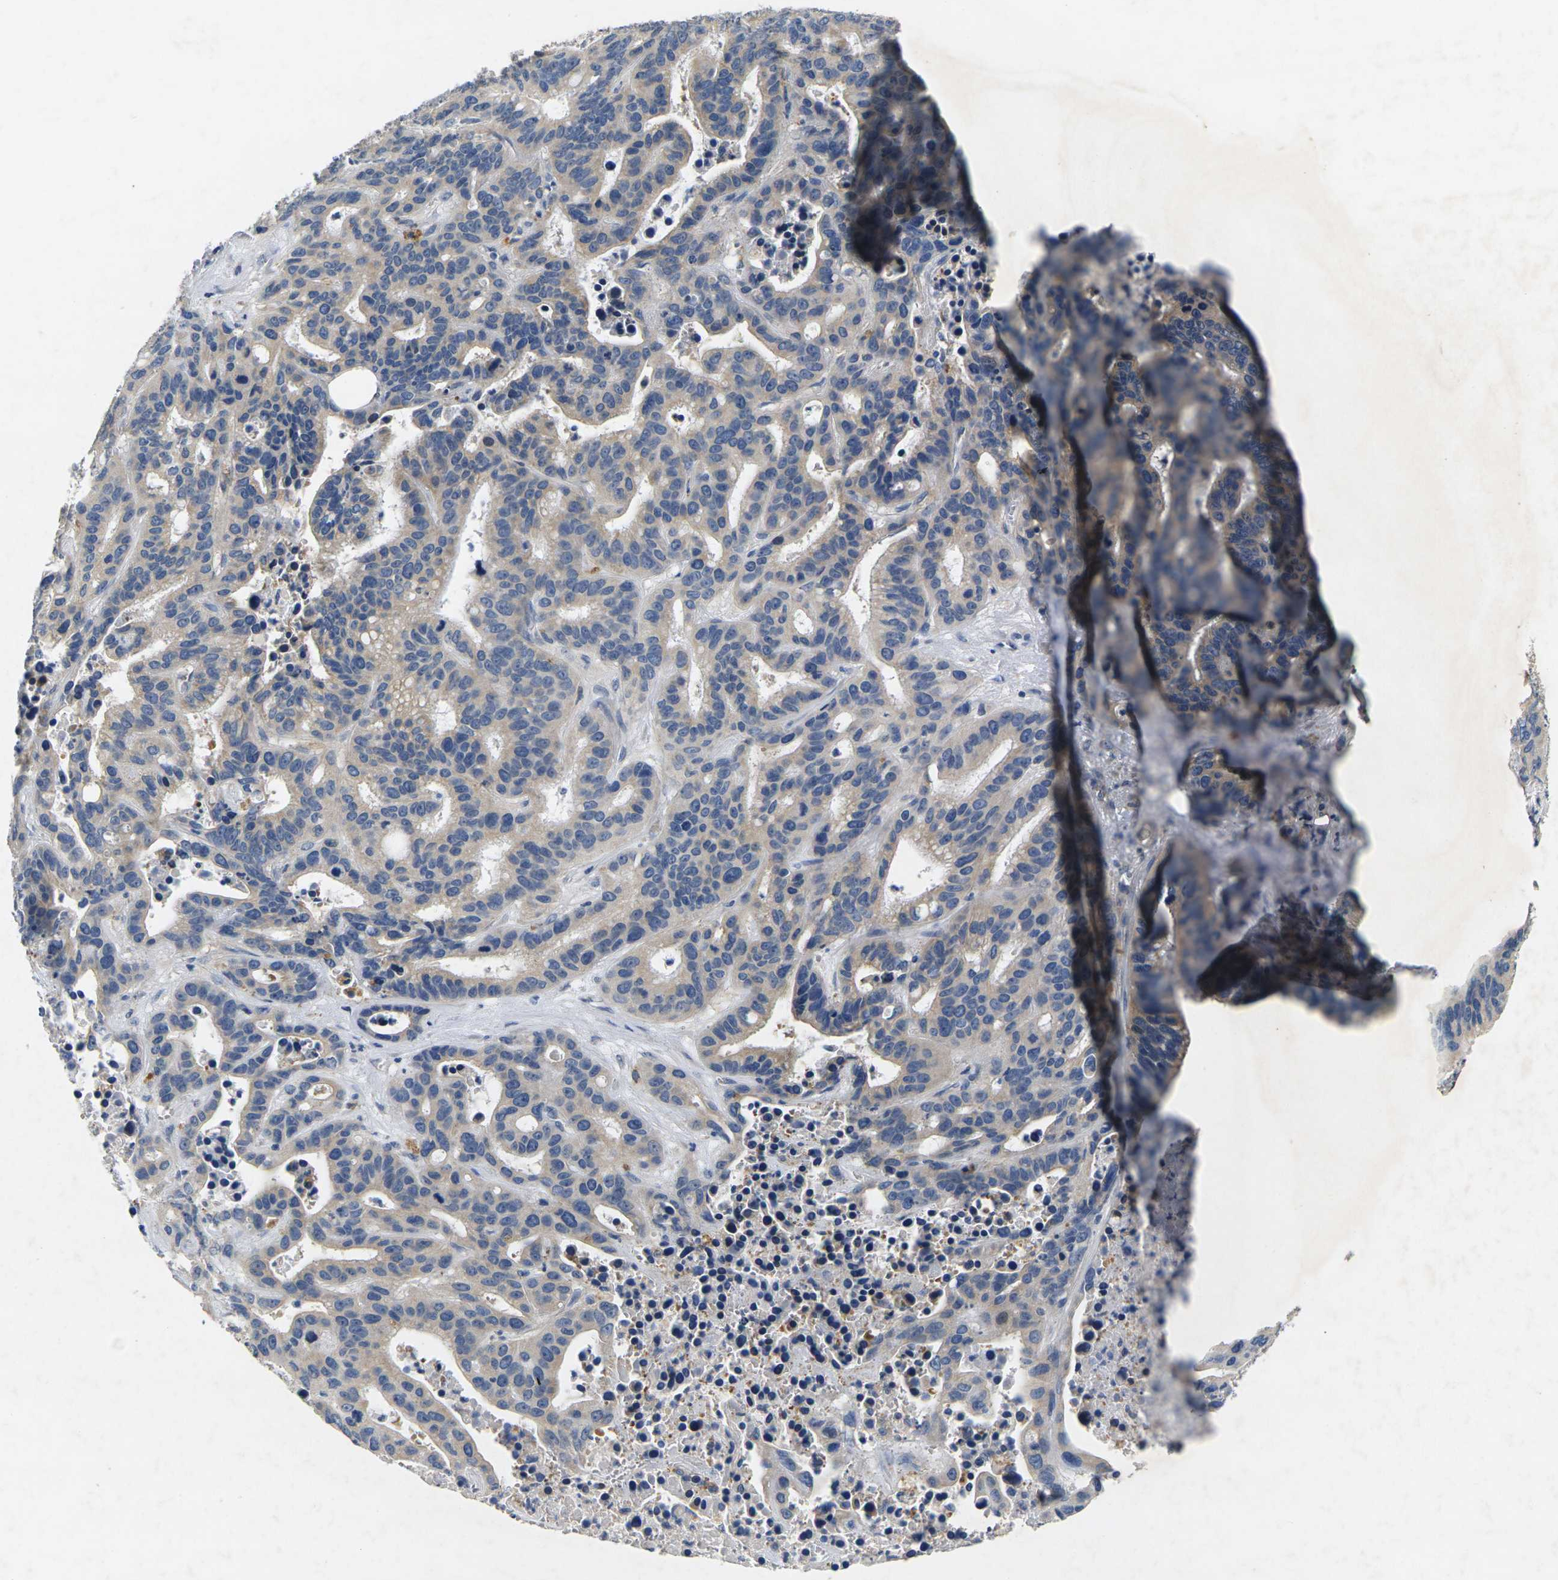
{"staining": {"intensity": "weak", "quantity": ">75%", "location": "cytoplasmic/membranous"}, "tissue": "liver cancer", "cell_type": "Tumor cells", "image_type": "cancer", "snomed": [{"axis": "morphology", "description": "Cholangiocarcinoma"}, {"axis": "topography", "description": "Liver"}], "caption": "Immunohistochemistry (IHC) photomicrograph of neoplastic tissue: cholangiocarcinoma (liver) stained using IHC exhibits low levels of weak protein expression localized specifically in the cytoplasmic/membranous of tumor cells, appearing as a cytoplasmic/membranous brown color.", "gene": "NOCT", "patient": {"sex": "female", "age": 65}}